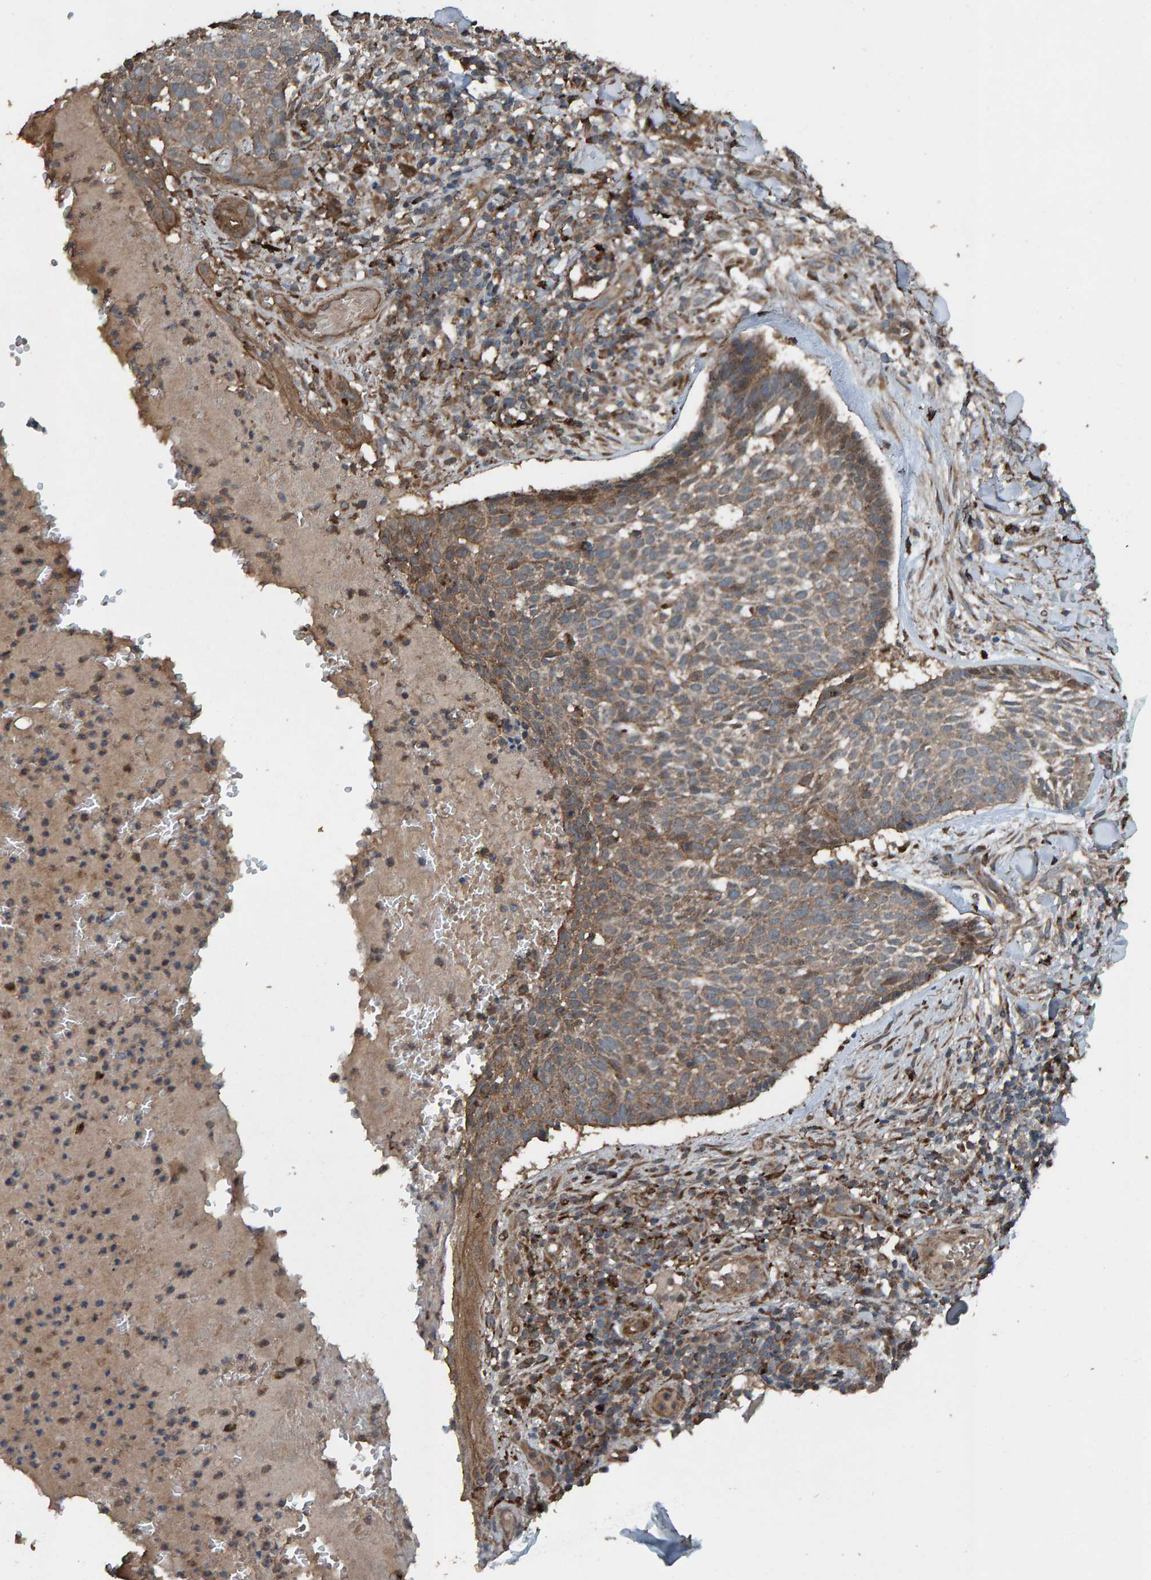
{"staining": {"intensity": "weak", "quantity": ">75%", "location": "cytoplasmic/membranous"}, "tissue": "skin cancer", "cell_type": "Tumor cells", "image_type": "cancer", "snomed": [{"axis": "morphology", "description": "Normal tissue, NOS"}, {"axis": "morphology", "description": "Basal cell carcinoma"}, {"axis": "topography", "description": "Skin"}], "caption": "Approximately >75% of tumor cells in human skin basal cell carcinoma show weak cytoplasmic/membranous protein positivity as visualized by brown immunohistochemical staining.", "gene": "DUS1L", "patient": {"sex": "male", "age": 67}}